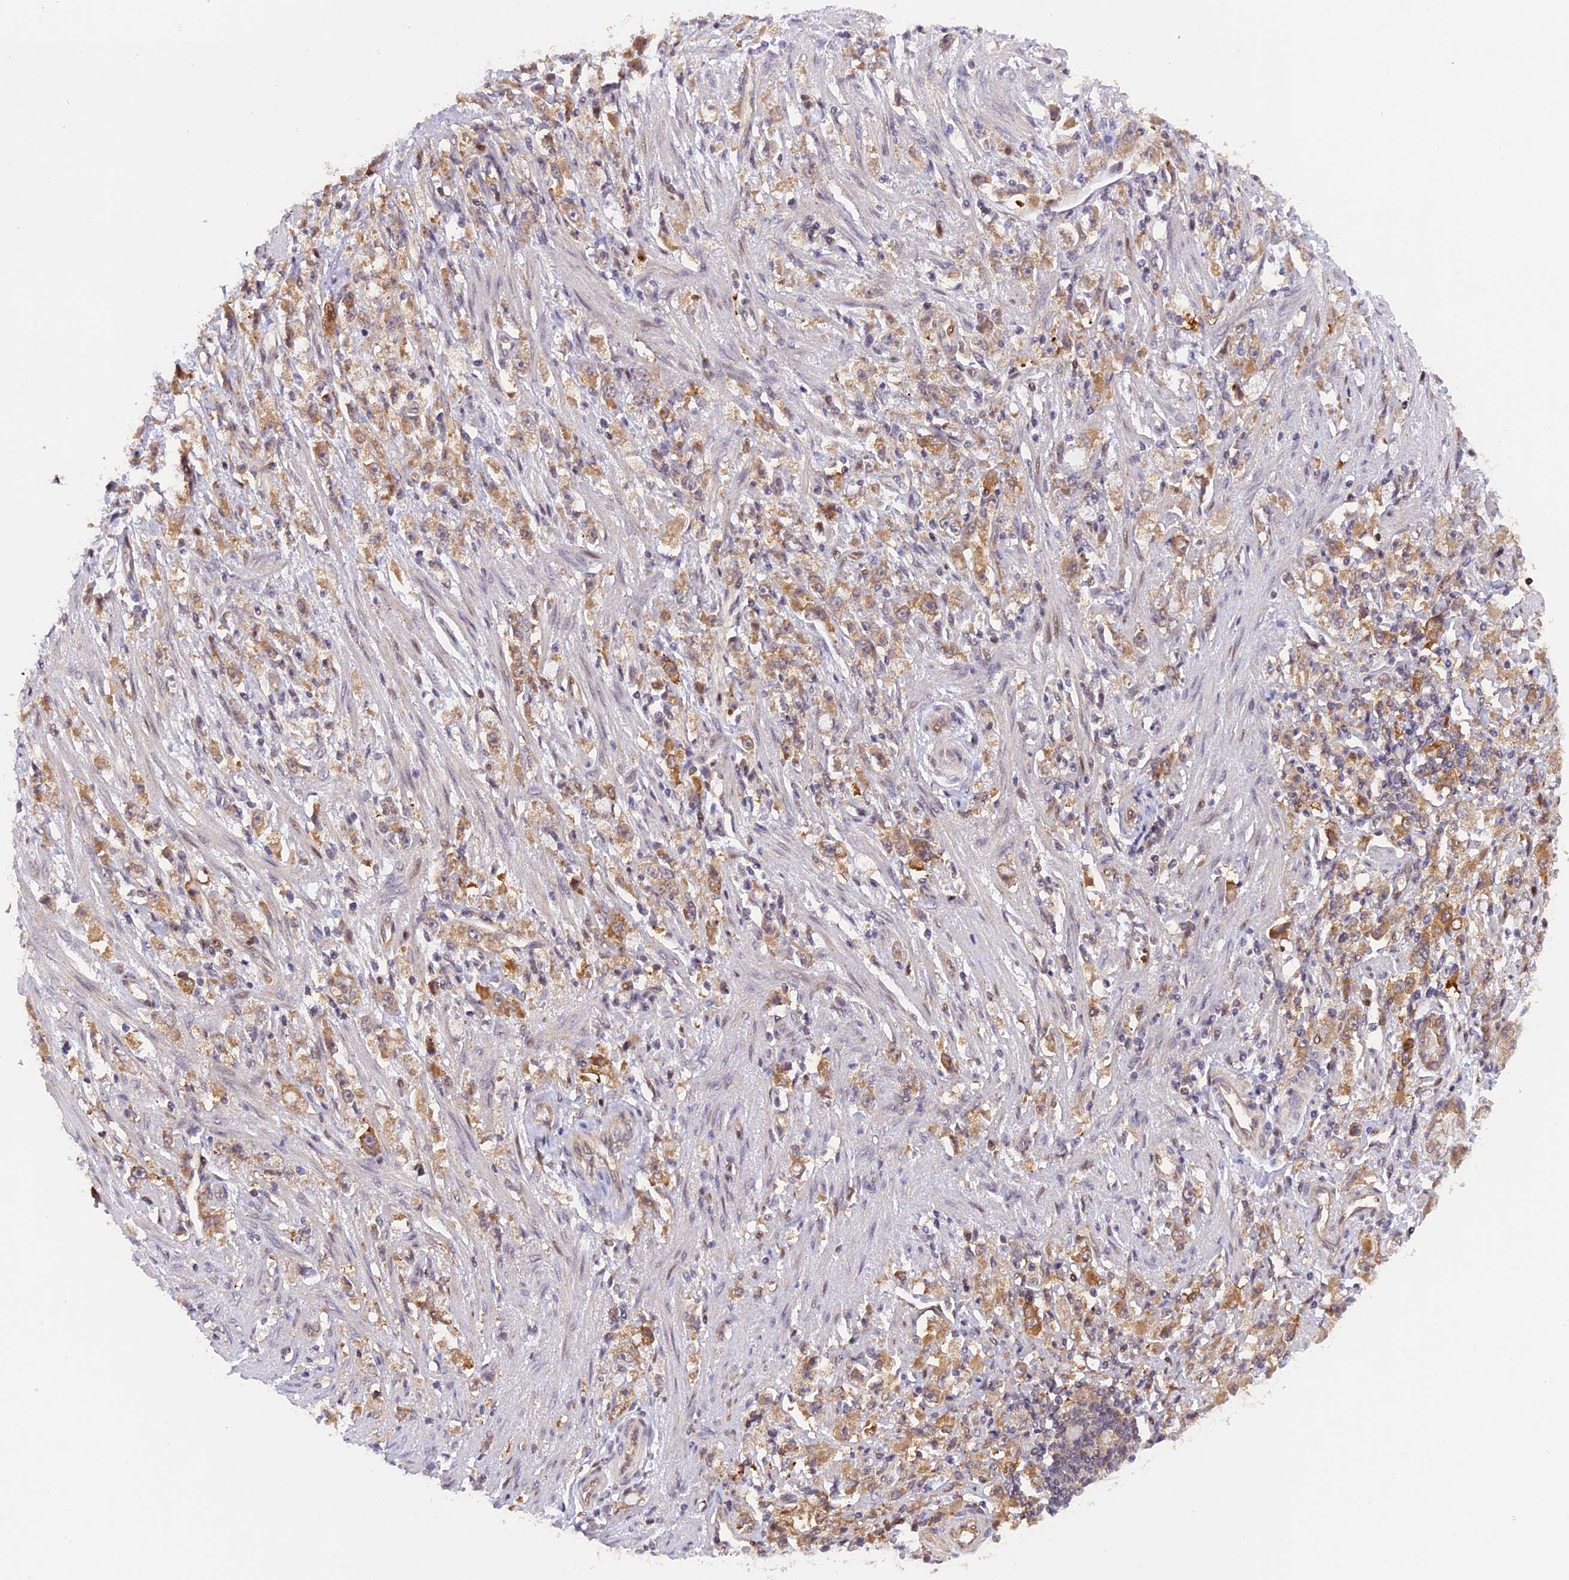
{"staining": {"intensity": "moderate", "quantity": ">75%", "location": "cytoplasmic/membranous"}, "tissue": "stomach cancer", "cell_type": "Tumor cells", "image_type": "cancer", "snomed": [{"axis": "morphology", "description": "Adenocarcinoma, NOS"}, {"axis": "topography", "description": "Stomach"}], "caption": "Immunohistochemical staining of adenocarcinoma (stomach) reveals medium levels of moderate cytoplasmic/membranous staining in approximately >75% of tumor cells. (brown staining indicates protein expression, while blue staining denotes nuclei).", "gene": "SAMD4A", "patient": {"sex": "female", "age": 59}}